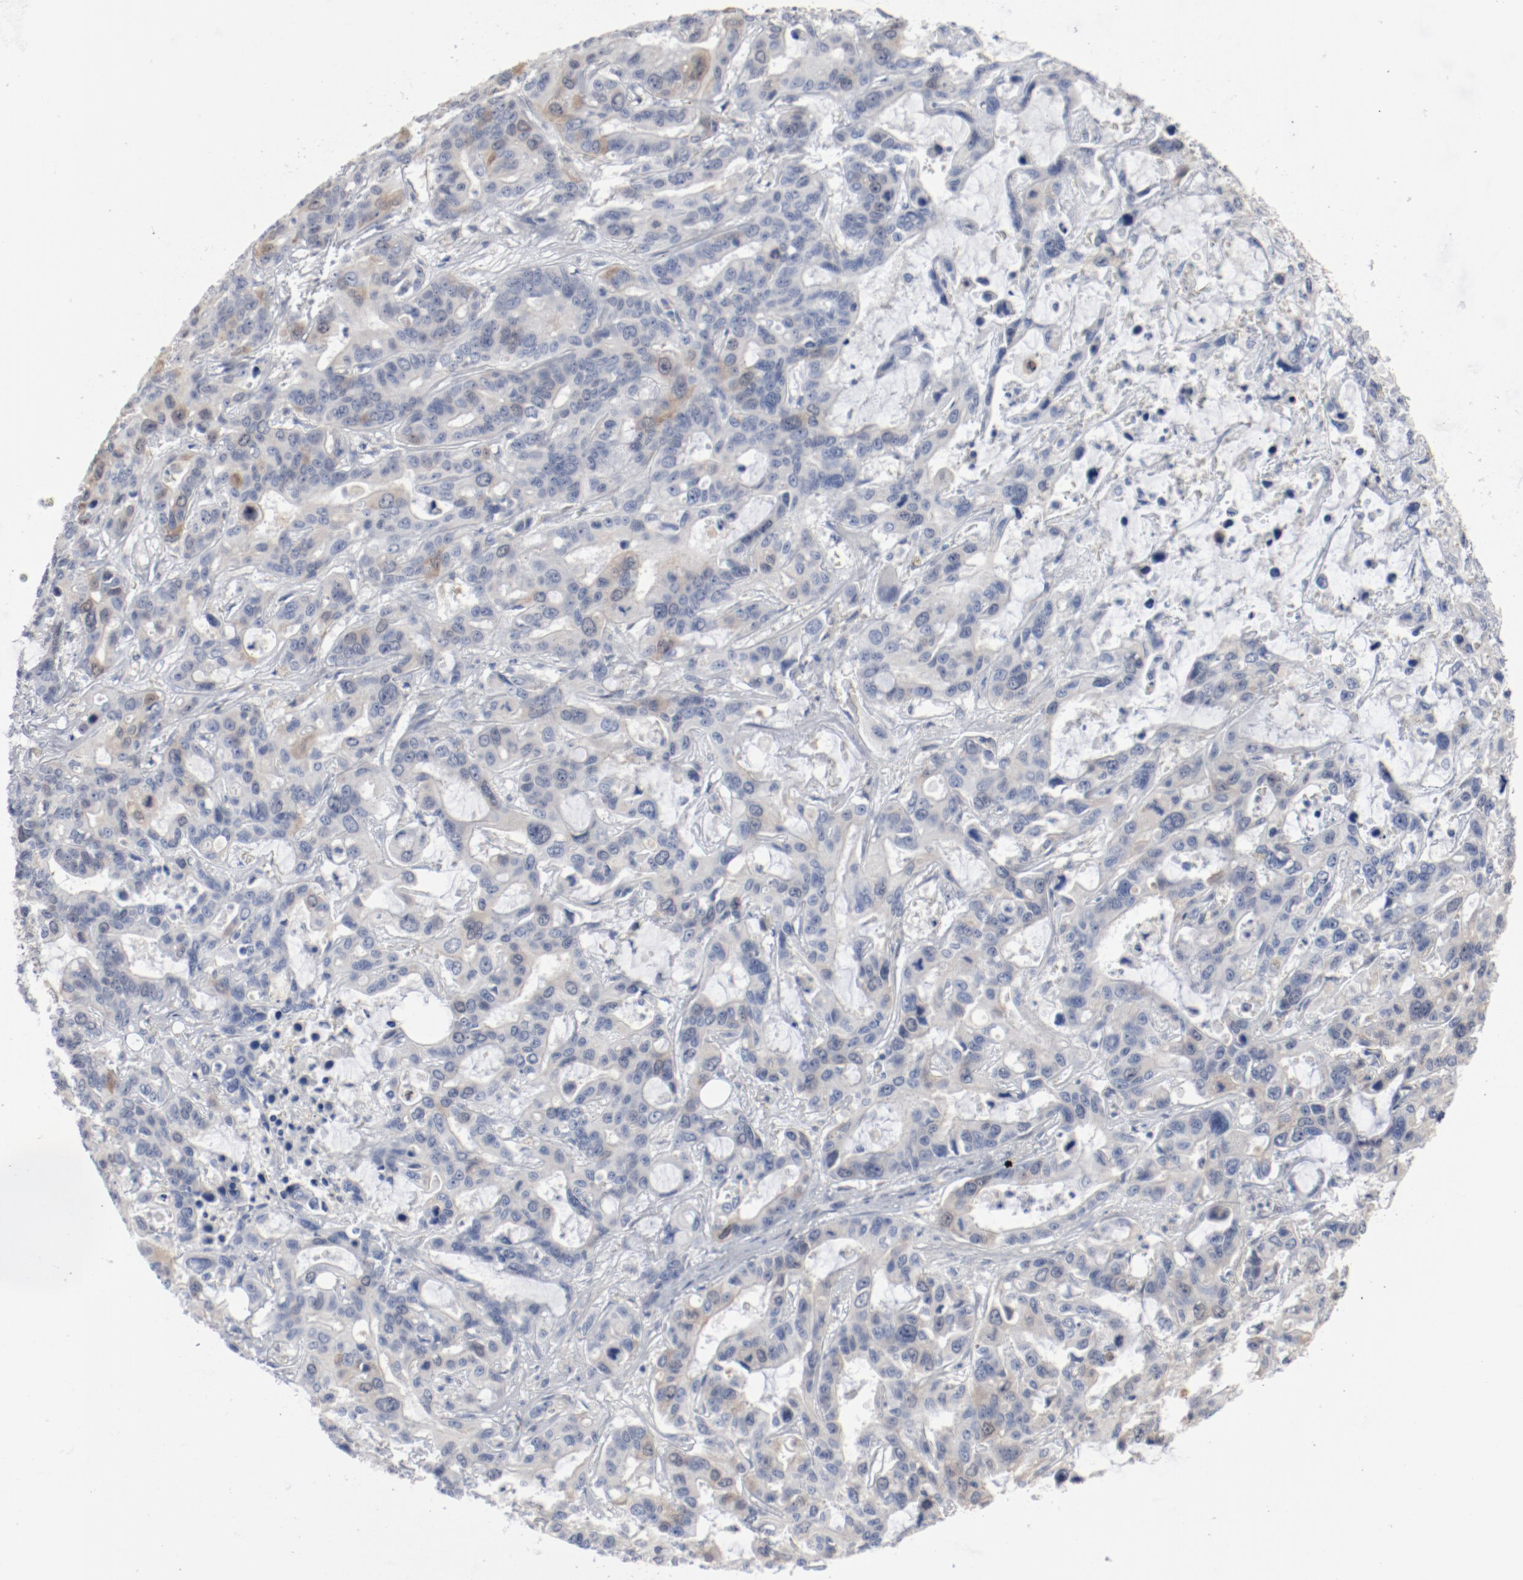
{"staining": {"intensity": "weak", "quantity": "<25%", "location": "cytoplasmic/membranous"}, "tissue": "liver cancer", "cell_type": "Tumor cells", "image_type": "cancer", "snomed": [{"axis": "morphology", "description": "Cholangiocarcinoma"}, {"axis": "topography", "description": "Liver"}], "caption": "This histopathology image is of cholangiocarcinoma (liver) stained with immunohistochemistry to label a protein in brown with the nuclei are counter-stained blue. There is no positivity in tumor cells.", "gene": "CDK1", "patient": {"sex": "female", "age": 65}}